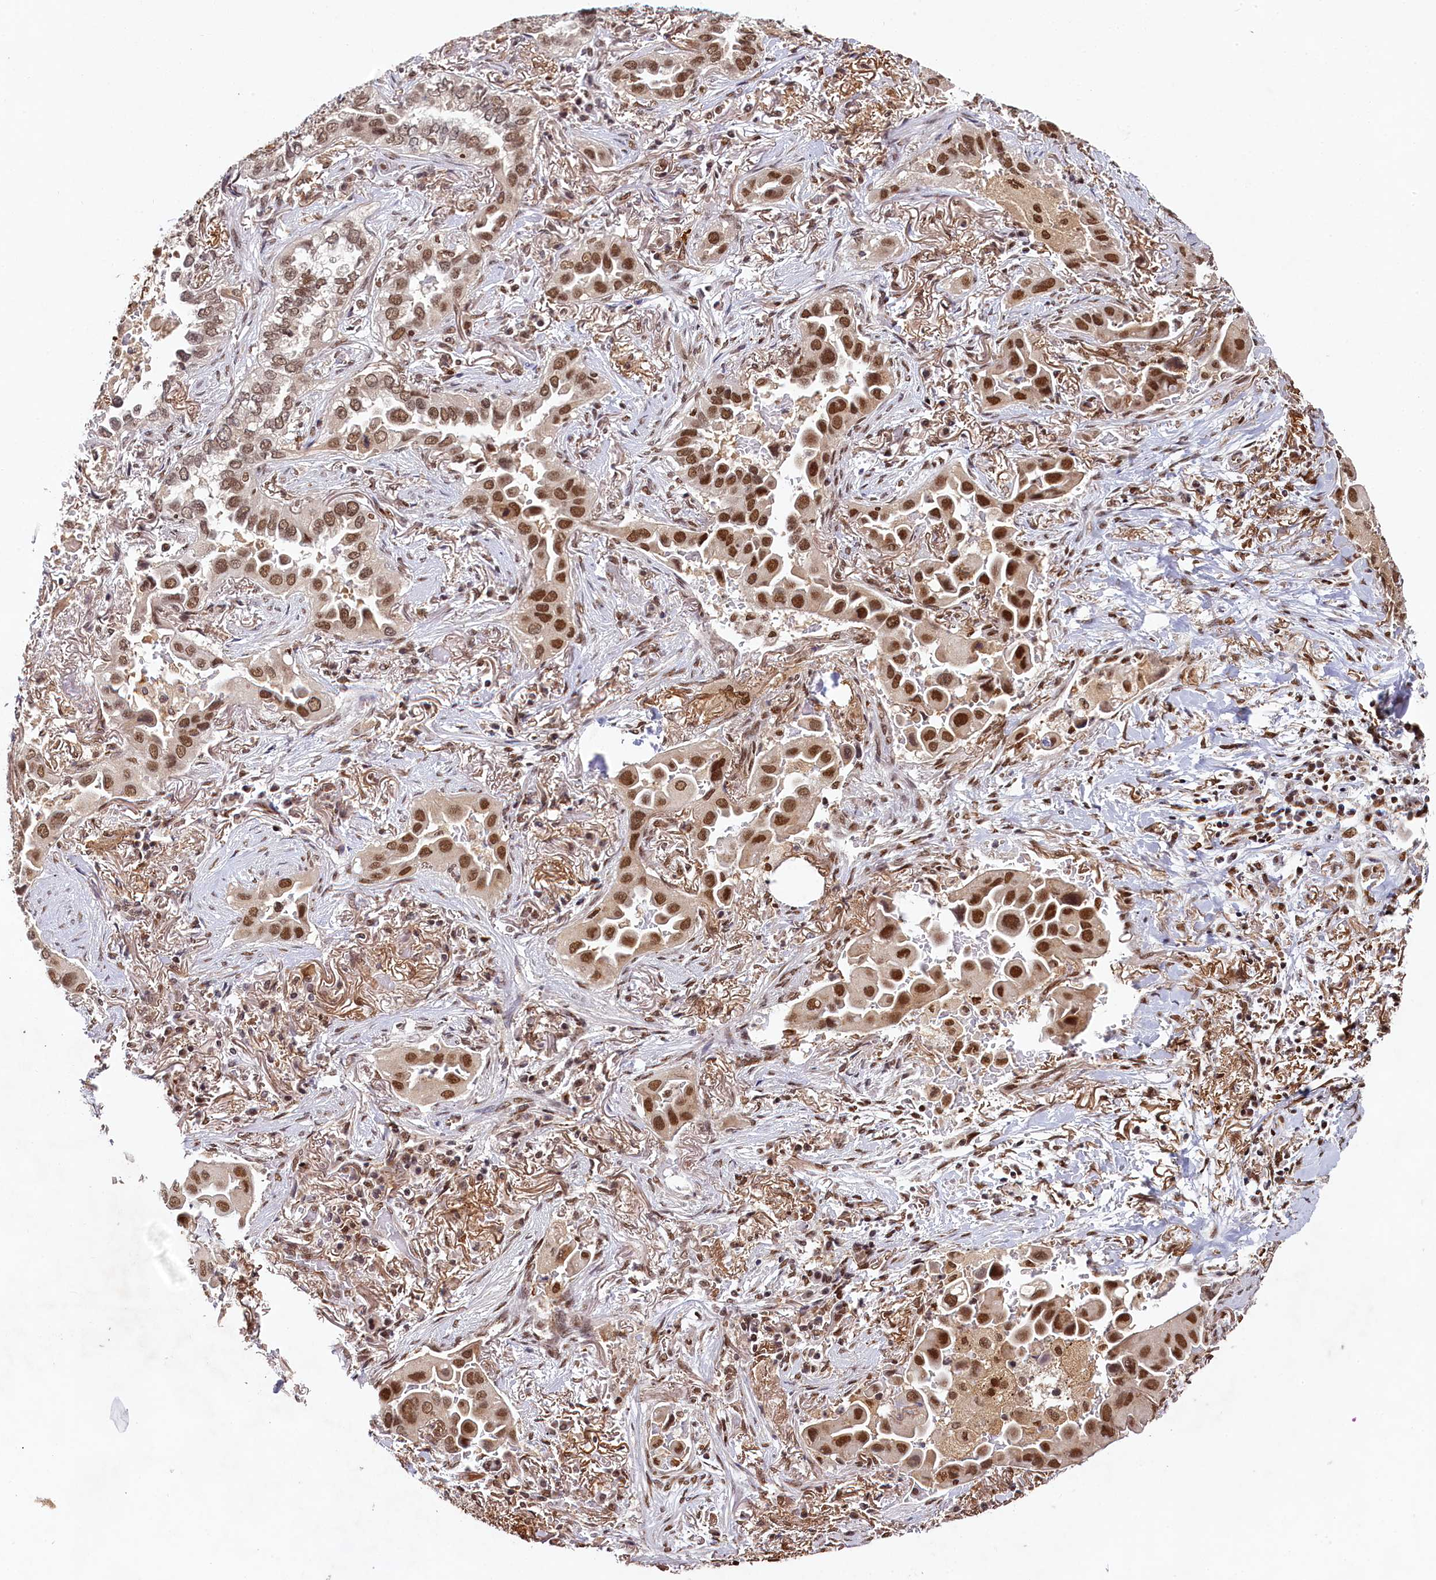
{"staining": {"intensity": "moderate", "quantity": ">75%", "location": "nuclear"}, "tissue": "lung cancer", "cell_type": "Tumor cells", "image_type": "cancer", "snomed": [{"axis": "morphology", "description": "Adenocarcinoma, NOS"}, {"axis": "topography", "description": "Lung"}], "caption": "Tumor cells reveal medium levels of moderate nuclear staining in approximately >75% of cells in human lung cancer. The staining was performed using DAB (3,3'-diaminobenzidine), with brown indicating positive protein expression. Nuclei are stained blue with hematoxylin.", "gene": "PPHLN1", "patient": {"sex": "female", "age": 76}}